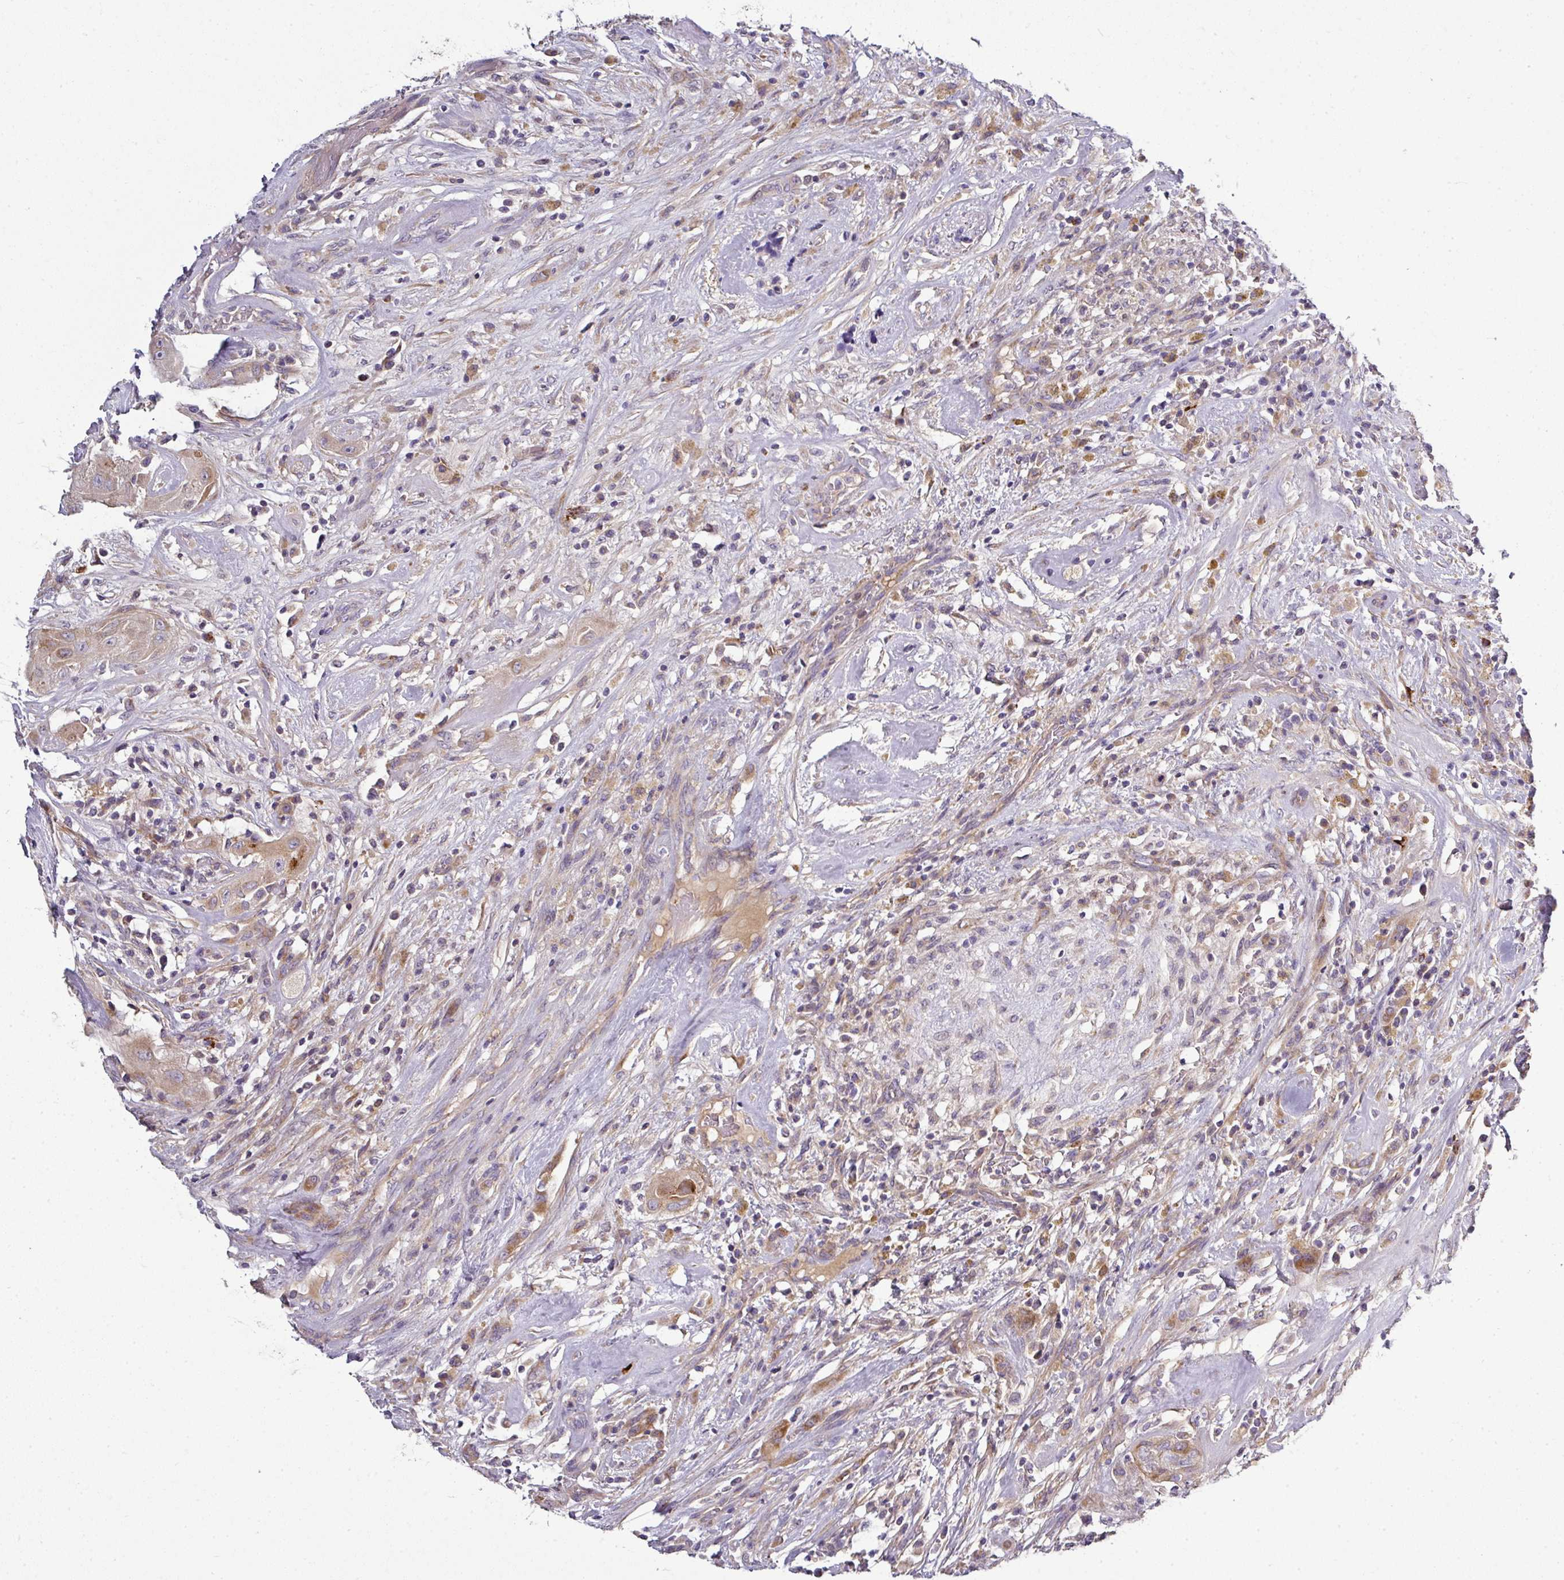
{"staining": {"intensity": "moderate", "quantity": "25%-75%", "location": "cytoplasmic/membranous"}, "tissue": "thyroid cancer", "cell_type": "Tumor cells", "image_type": "cancer", "snomed": [{"axis": "morphology", "description": "Papillary adenocarcinoma, NOS"}, {"axis": "topography", "description": "Thyroid gland"}], "caption": "A histopathology image of human thyroid cancer stained for a protein displays moderate cytoplasmic/membranous brown staining in tumor cells. The protein is stained brown, and the nuclei are stained in blue (DAB (3,3'-diaminobenzidine) IHC with brightfield microscopy, high magnification).", "gene": "GAN", "patient": {"sex": "female", "age": 59}}